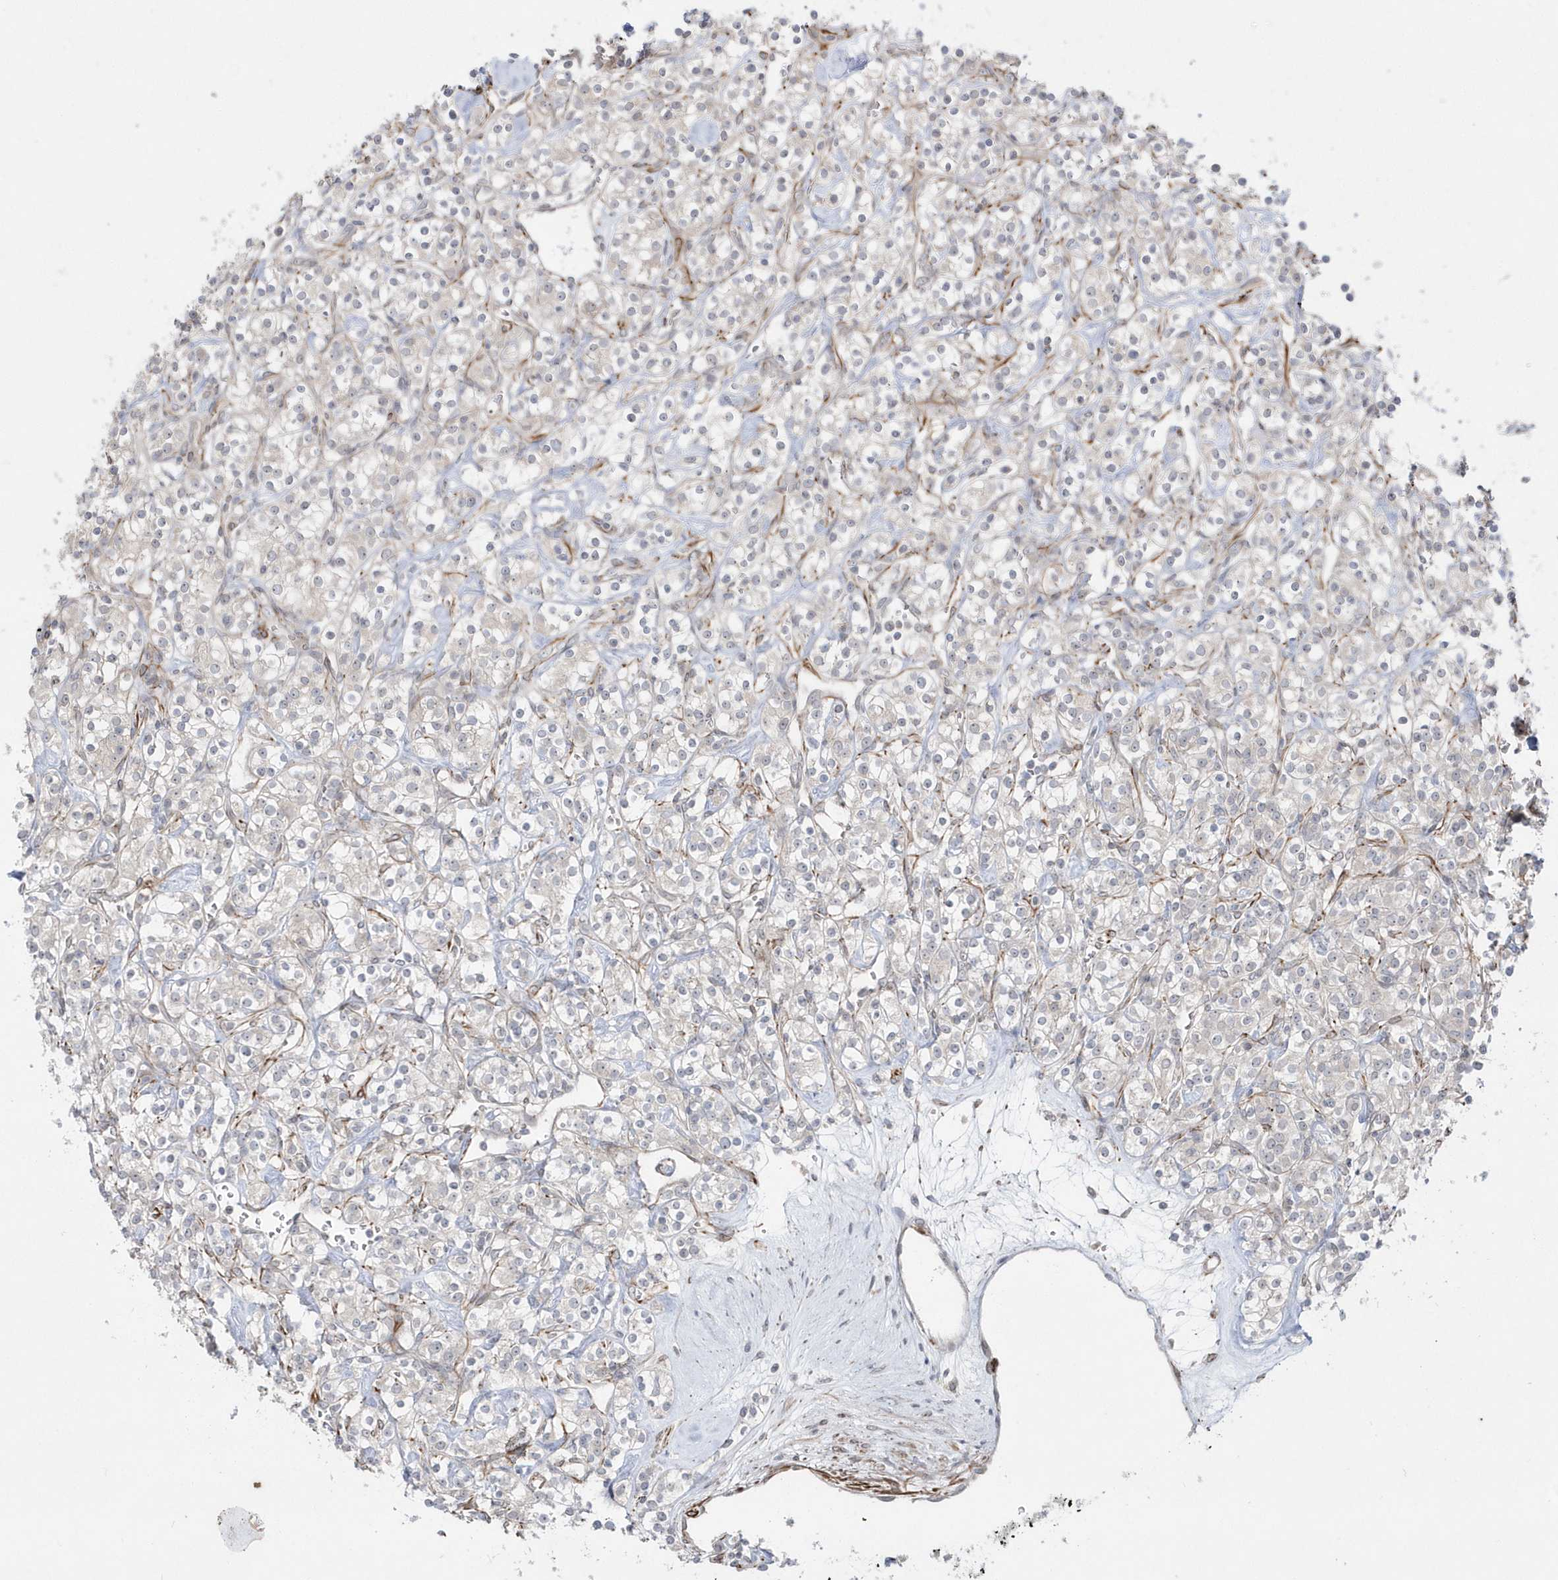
{"staining": {"intensity": "negative", "quantity": "none", "location": "none"}, "tissue": "renal cancer", "cell_type": "Tumor cells", "image_type": "cancer", "snomed": [{"axis": "morphology", "description": "Adenocarcinoma, NOS"}, {"axis": "topography", "description": "Kidney"}], "caption": "Image shows no protein staining in tumor cells of renal cancer (adenocarcinoma) tissue.", "gene": "DHX57", "patient": {"sex": "male", "age": 77}}